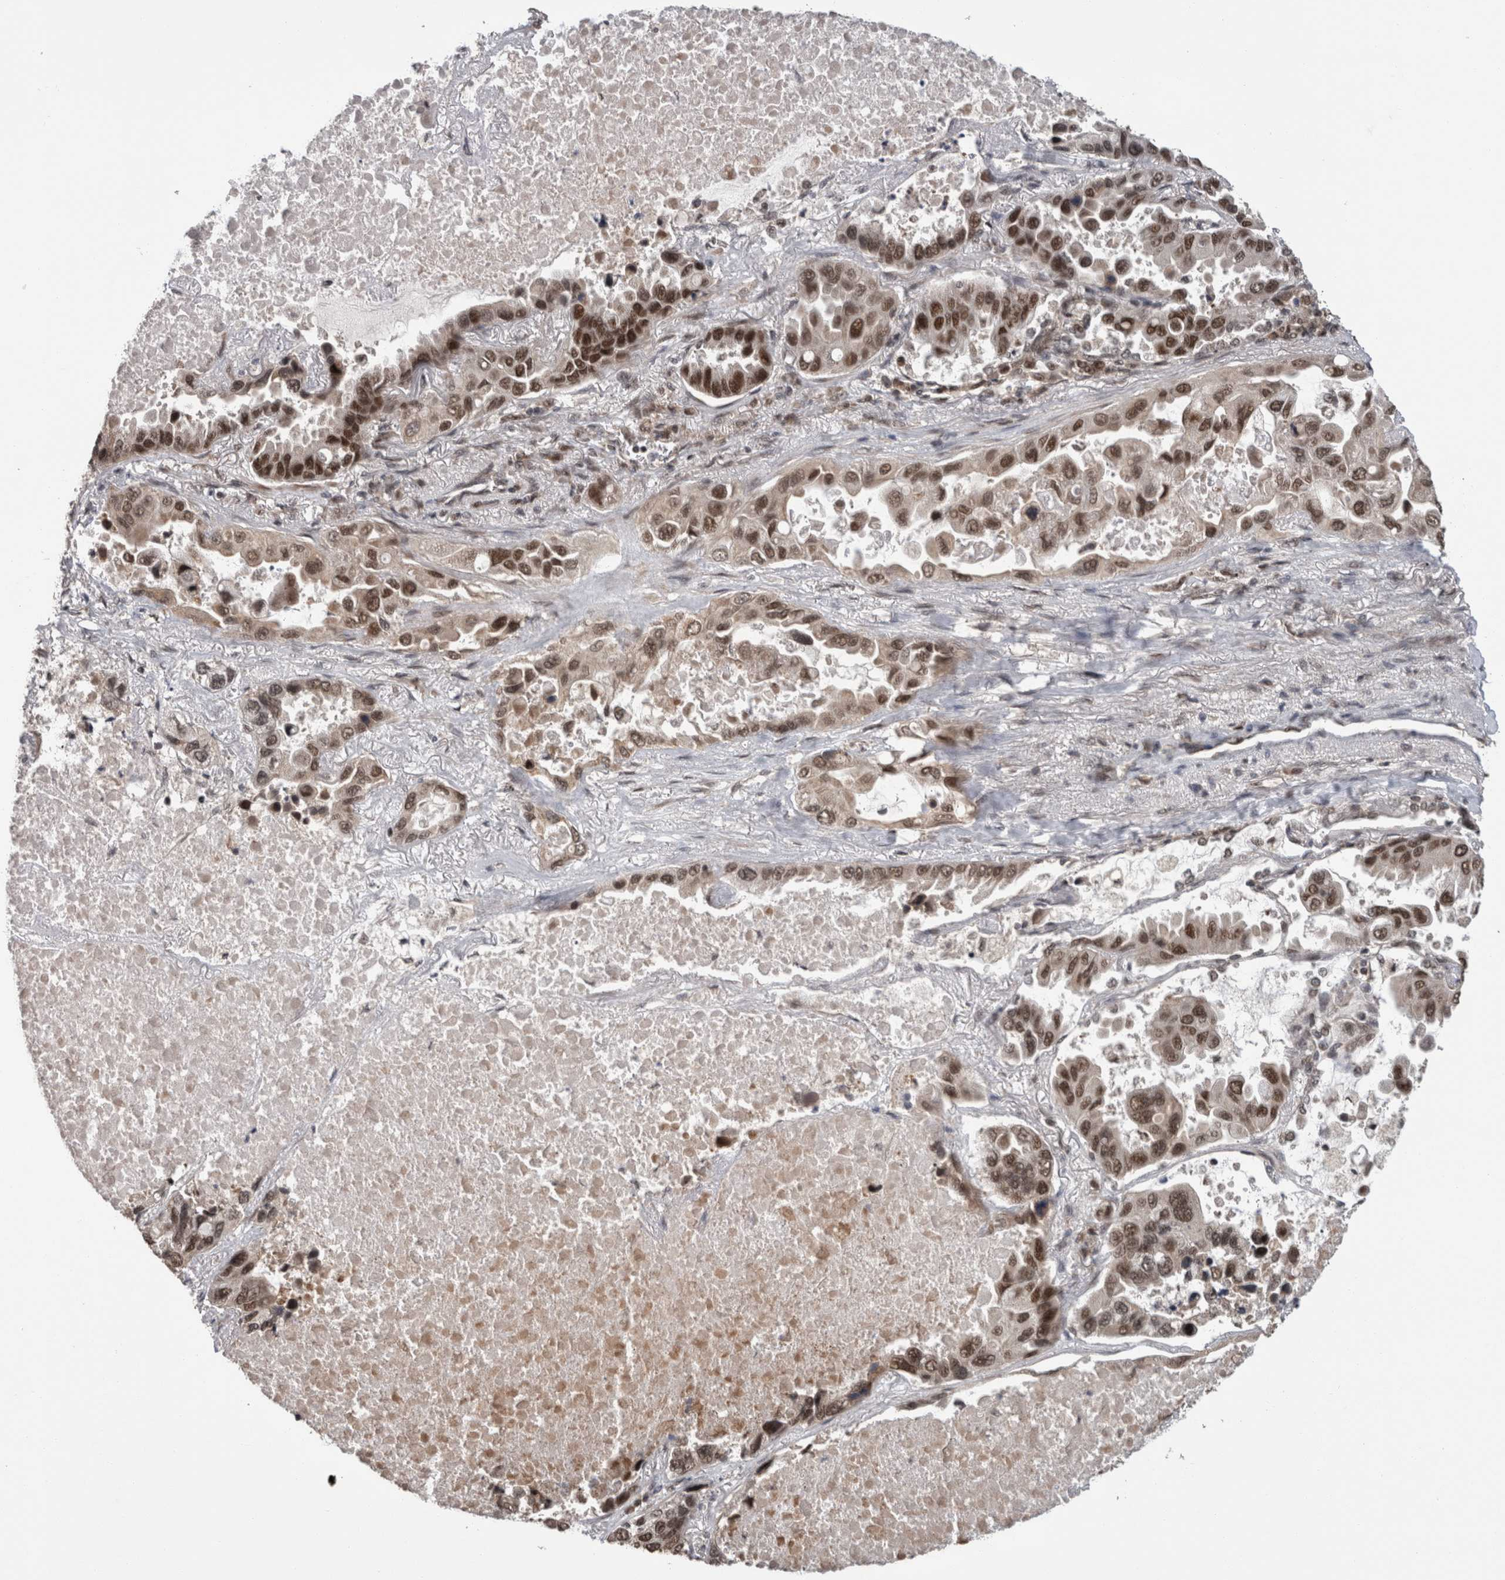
{"staining": {"intensity": "strong", "quantity": ">75%", "location": "nuclear"}, "tissue": "lung cancer", "cell_type": "Tumor cells", "image_type": "cancer", "snomed": [{"axis": "morphology", "description": "Adenocarcinoma, NOS"}, {"axis": "topography", "description": "Lung"}], "caption": "An immunohistochemistry (IHC) histopathology image of tumor tissue is shown. Protein staining in brown labels strong nuclear positivity in adenocarcinoma (lung) within tumor cells.", "gene": "CPSF2", "patient": {"sex": "male", "age": 64}}